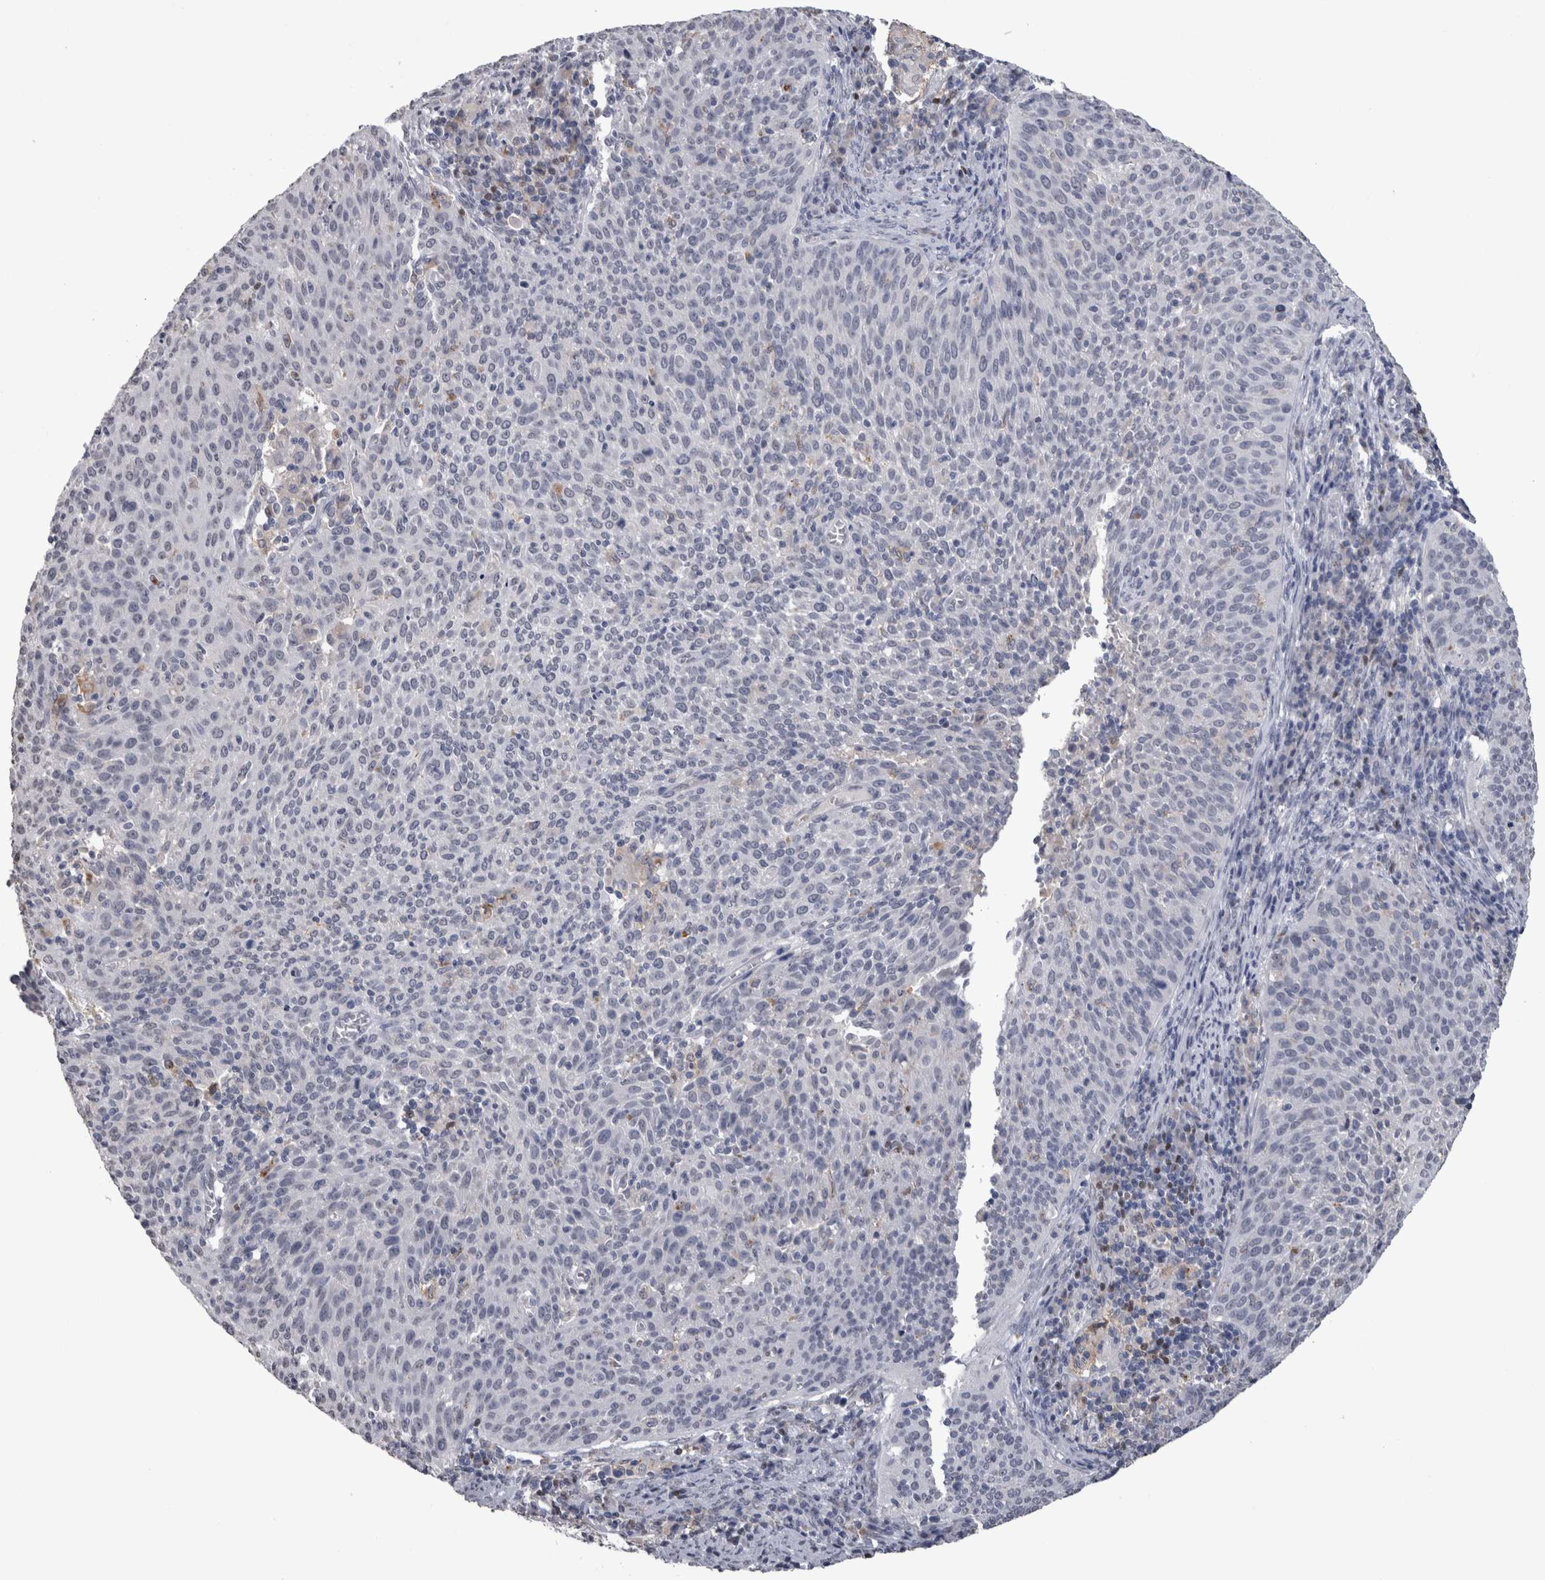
{"staining": {"intensity": "negative", "quantity": "none", "location": "none"}, "tissue": "cervical cancer", "cell_type": "Tumor cells", "image_type": "cancer", "snomed": [{"axis": "morphology", "description": "Squamous cell carcinoma, NOS"}, {"axis": "topography", "description": "Cervix"}], "caption": "Cervical cancer was stained to show a protein in brown. There is no significant positivity in tumor cells. (Stains: DAB immunohistochemistry with hematoxylin counter stain, Microscopy: brightfield microscopy at high magnification).", "gene": "PAX5", "patient": {"sex": "female", "age": 38}}